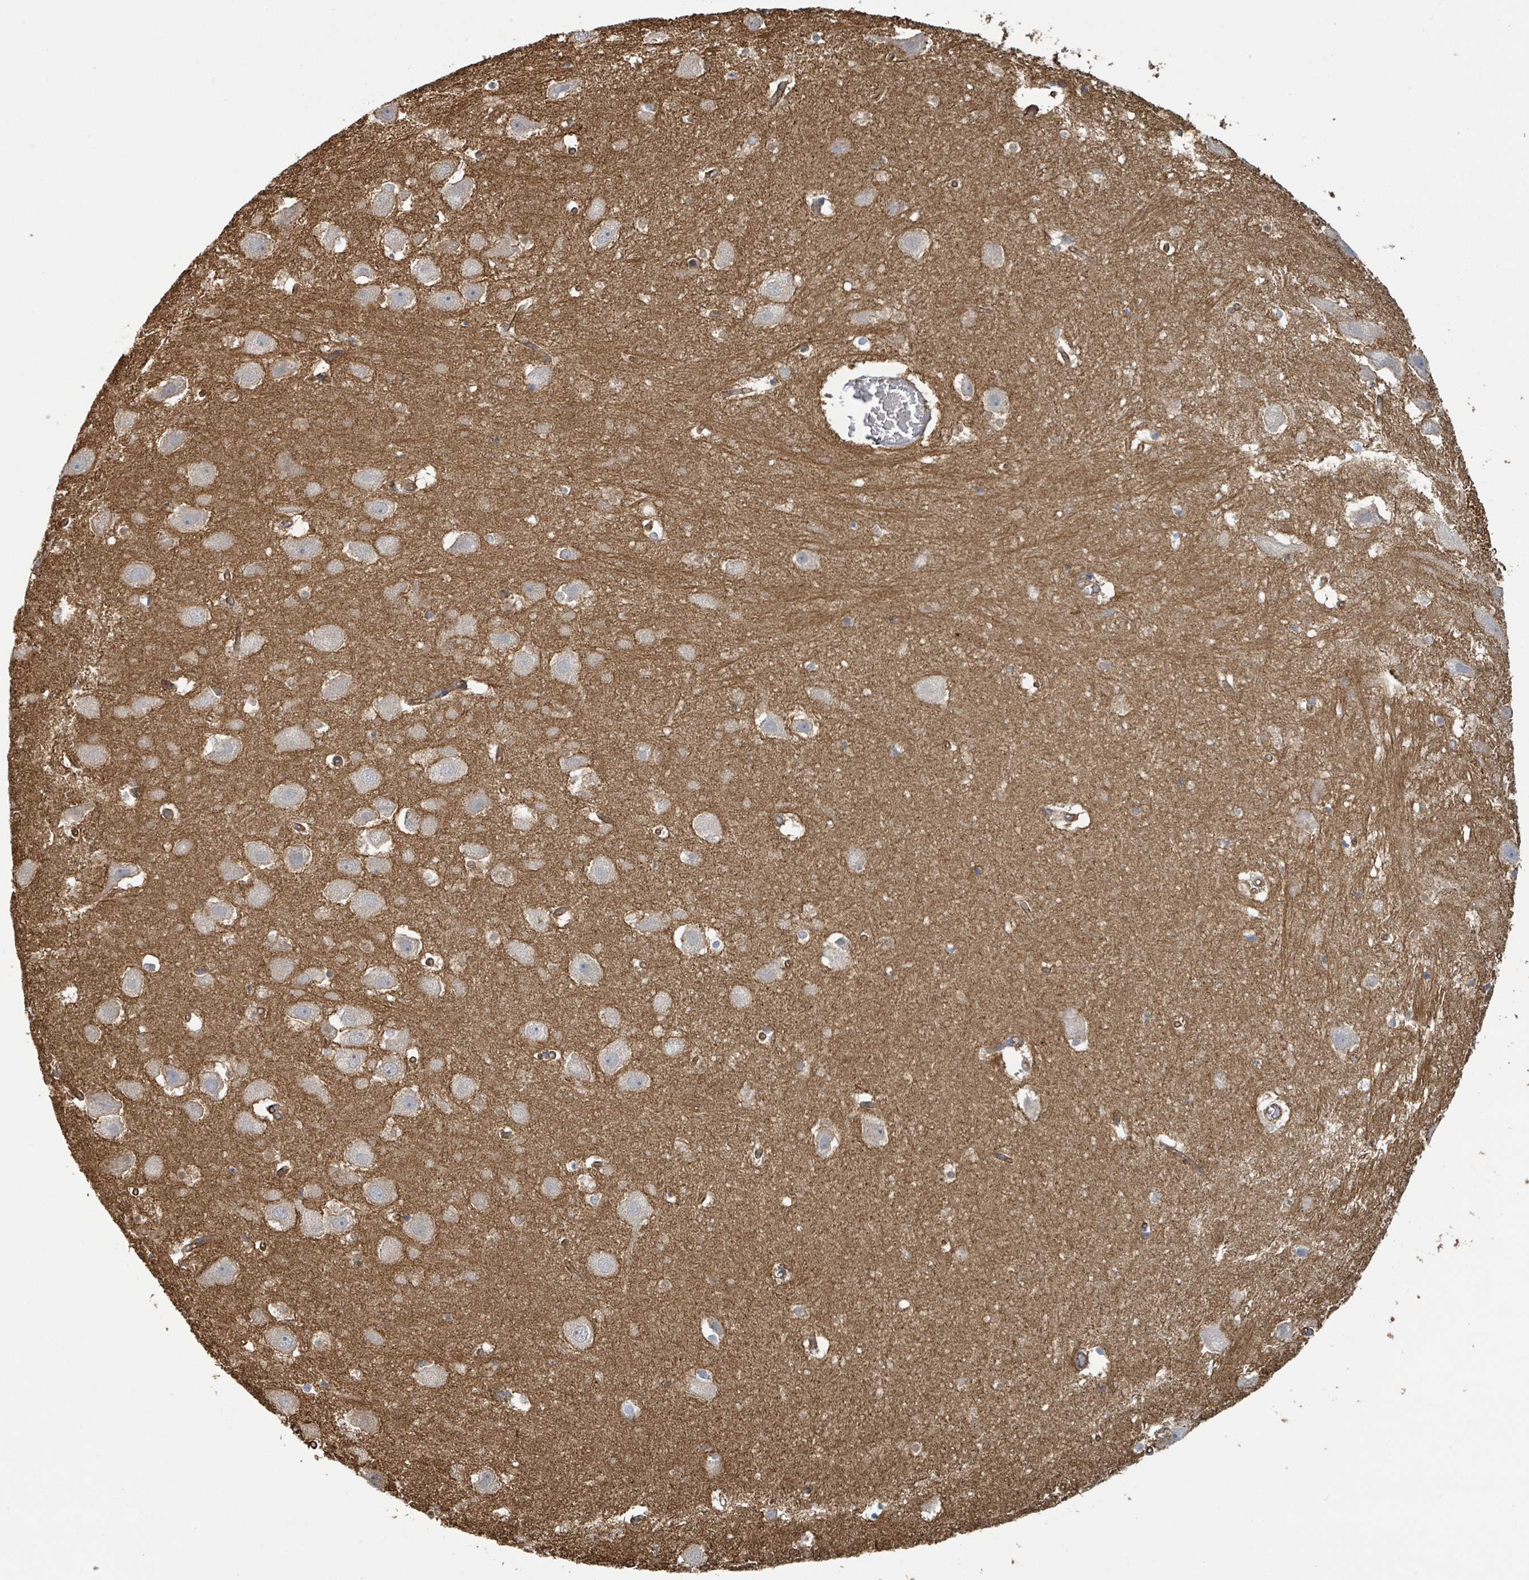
{"staining": {"intensity": "weak", "quantity": "<25%", "location": "cytoplasmic/membranous"}, "tissue": "hippocampus", "cell_type": "Glial cells", "image_type": "normal", "snomed": [{"axis": "morphology", "description": "Normal tissue, NOS"}, {"axis": "topography", "description": "Hippocampus"}], "caption": "This image is of benign hippocampus stained with IHC to label a protein in brown with the nuclei are counter-stained blue. There is no expression in glial cells.", "gene": "LDOC1", "patient": {"sex": "female", "age": 52}}